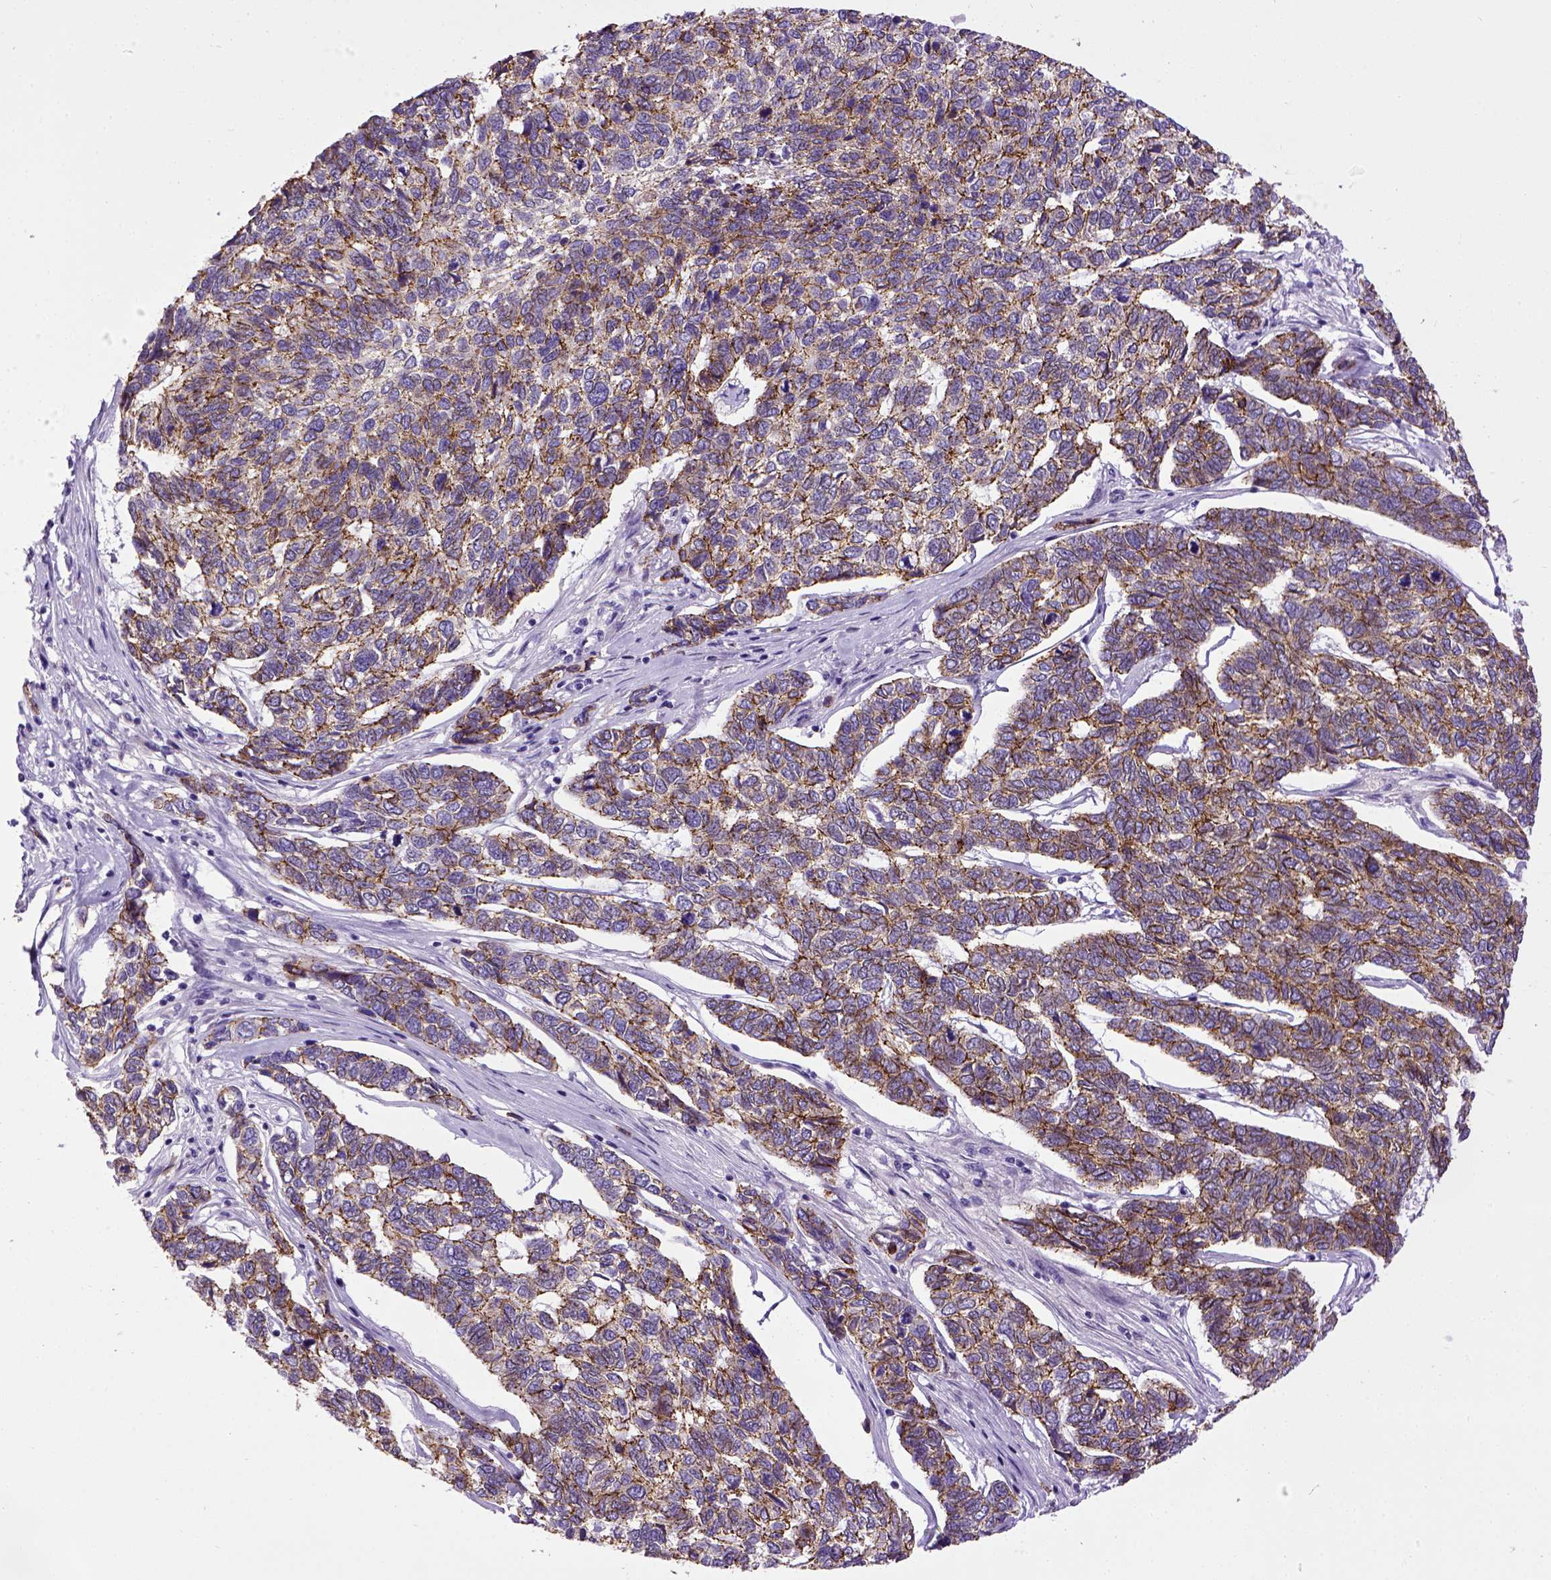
{"staining": {"intensity": "moderate", "quantity": ">75%", "location": "cytoplasmic/membranous"}, "tissue": "skin cancer", "cell_type": "Tumor cells", "image_type": "cancer", "snomed": [{"axis": "morphology", "description": "Basal cell carcinoma"}, {"axis": "topography", "description": "Skin"}], "caption": "This photomicrograph reveals immunohistochemistry (IHC) staining of human basal cell carcinoma (skin), with medium moderate cytoplasmic/membranous staining in about >75% of tumor cells.", "gene": "CDH1", "patient": {"sex": "female", "age": 65}}